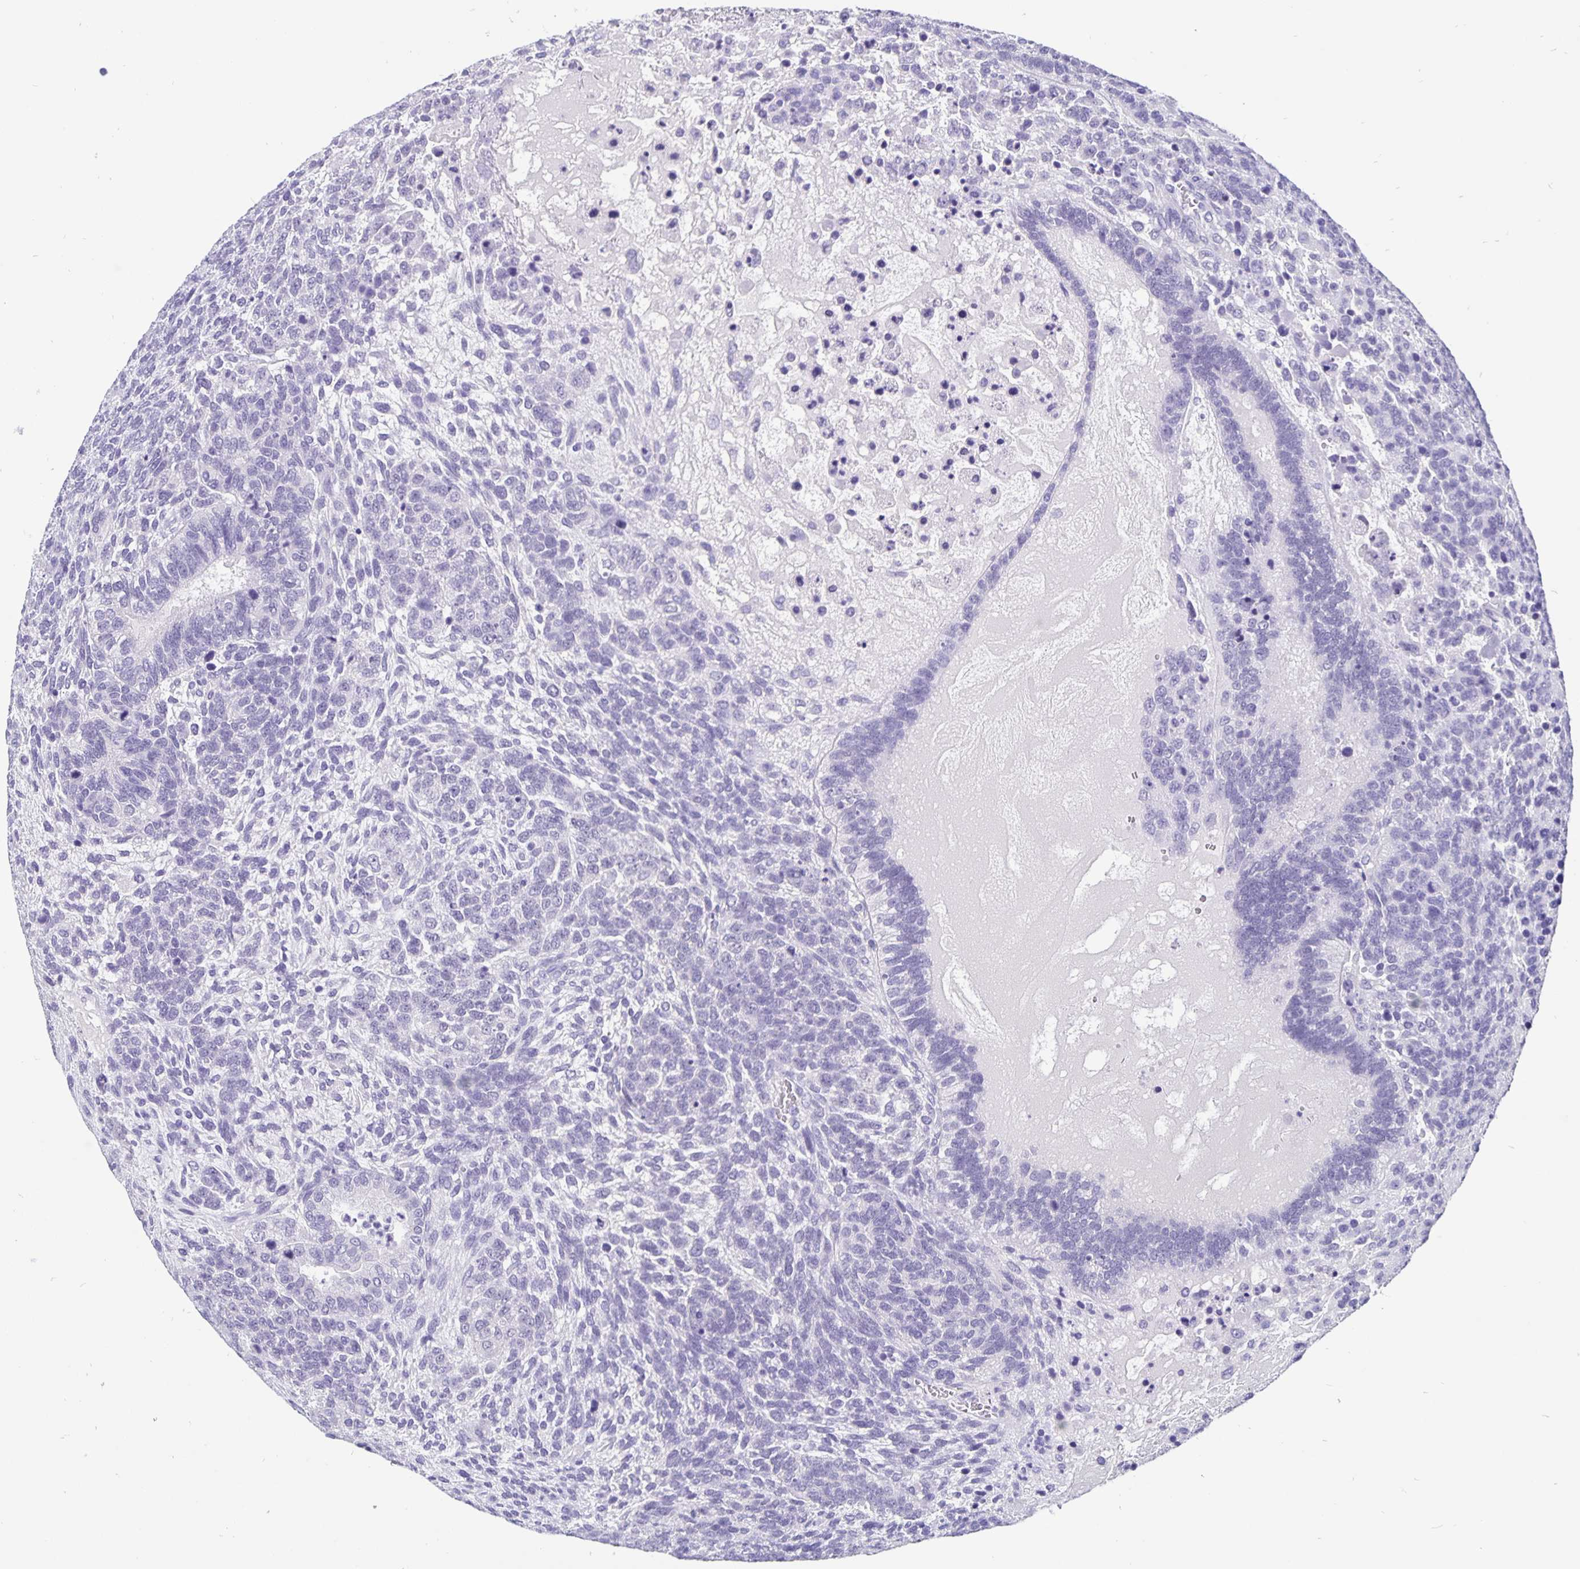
{"staining": {"intensity": "negative", "quantity": "none", "location": "none"}, "tissue": "testis cancer", "cell_type": "Tumor cells", "image_type": "cancer", "snomed": [{"axis": "morphology", "description": "Normal tissue, NOS"}, {"axis": "morphology", "description": "Carcinoma, Embryonal, NOS"}, {"axis": "topography", "description": "Testis"}, {"axis": "topography", "description": "Epididymis"}], "caption": "DAB immunohistochemical staining of human testis cancer (embryonal carcinoma) demonstrates no significant expression in tumor cells.", "gene": "ODF3B", "patient": {"sex": "male", "age": 23}}